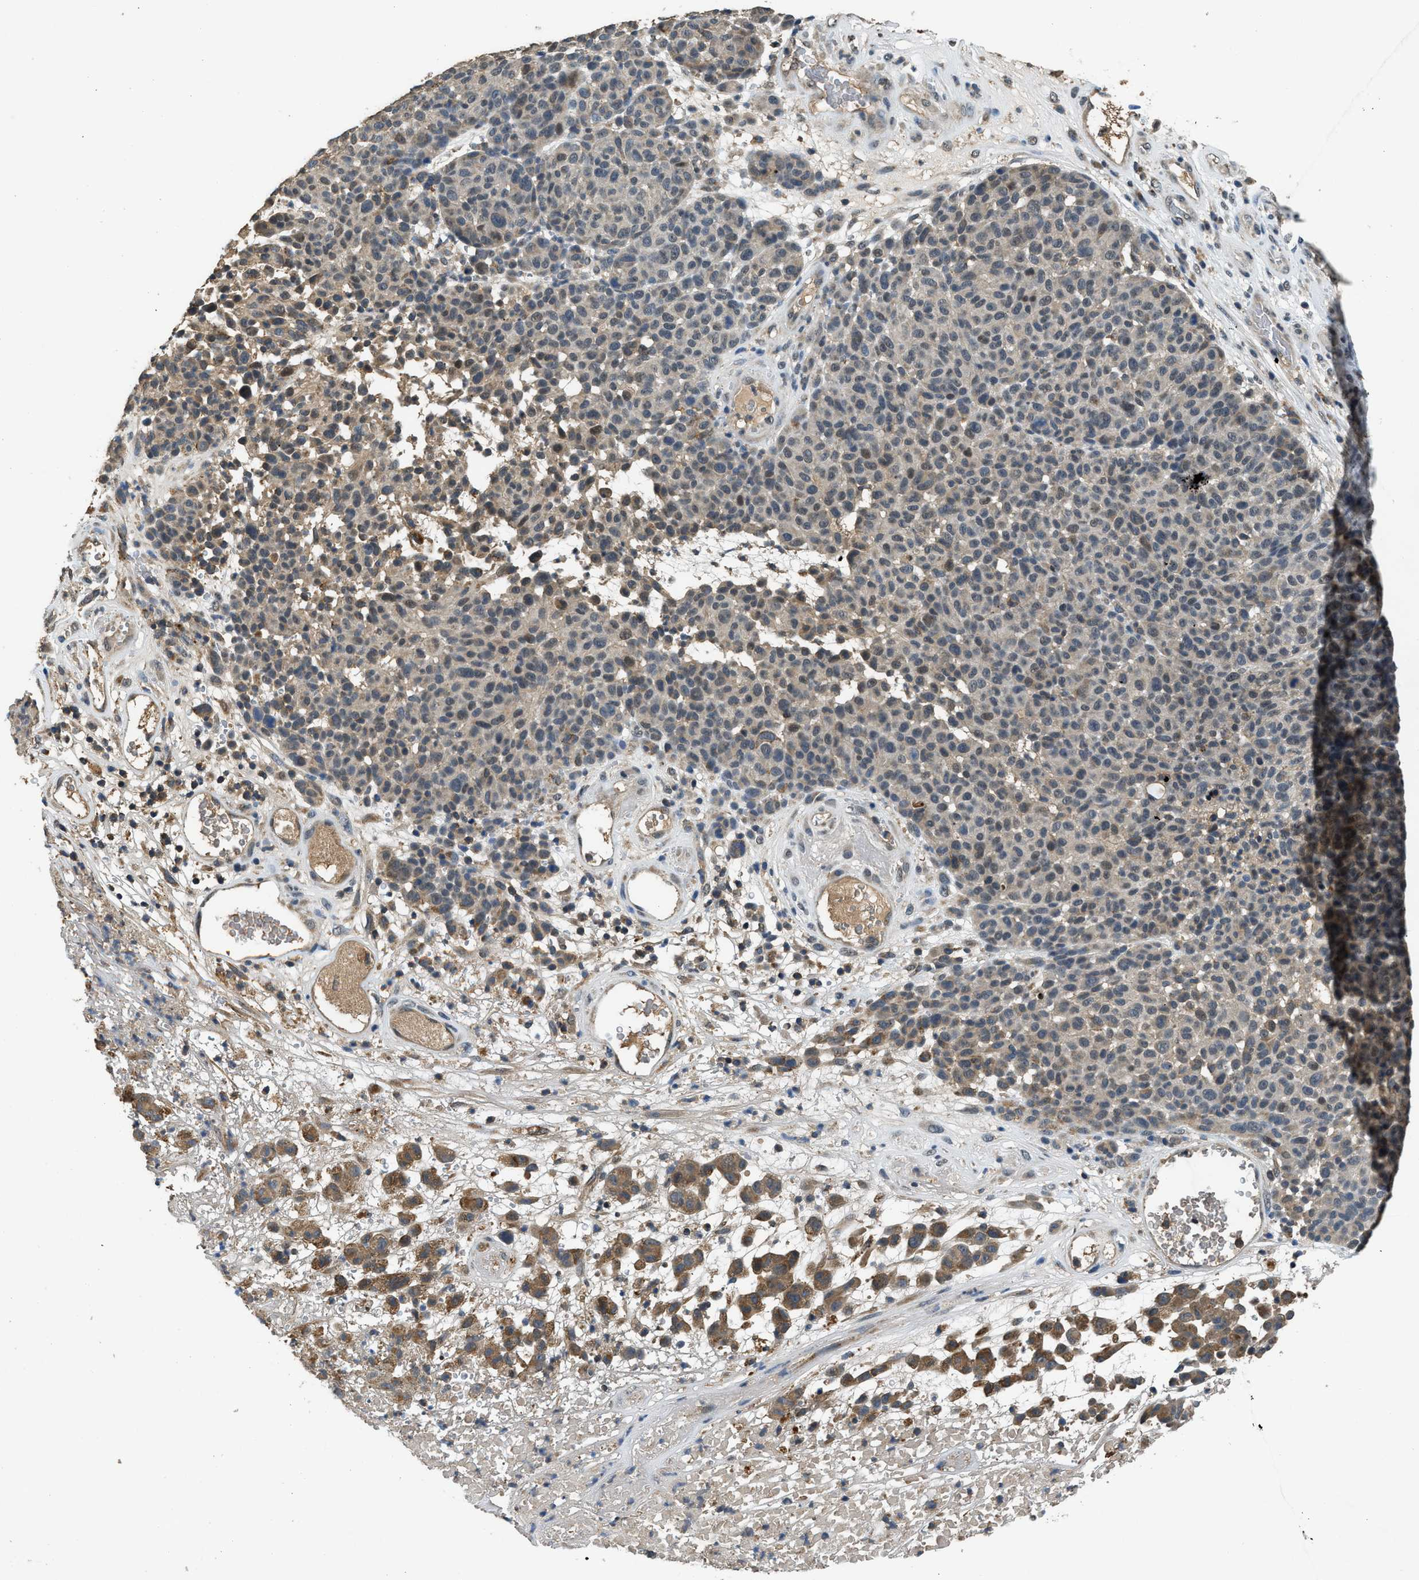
{"staining": {"intensity": "moderate", "quantity": "<25%", "location": "cytoplasmic/membranous,nuclear"}, "tissue": "melanoma", "cell_type": "Tumor cells", "image_type": "cancer", "snomed": [{"axis": "morphology", "description": "Malignant melanoma, NOS"}, {"axis": "topography", "description": "Skin"}], "caption": "Human melanoma stained with a brown dye exhibits moderate cytoplasmic/membranous and nuclear positive expression in approximately <25% of tumor cells.", "gene": "SLC15A4", "patient": {"sex": "male", "age": 59}}